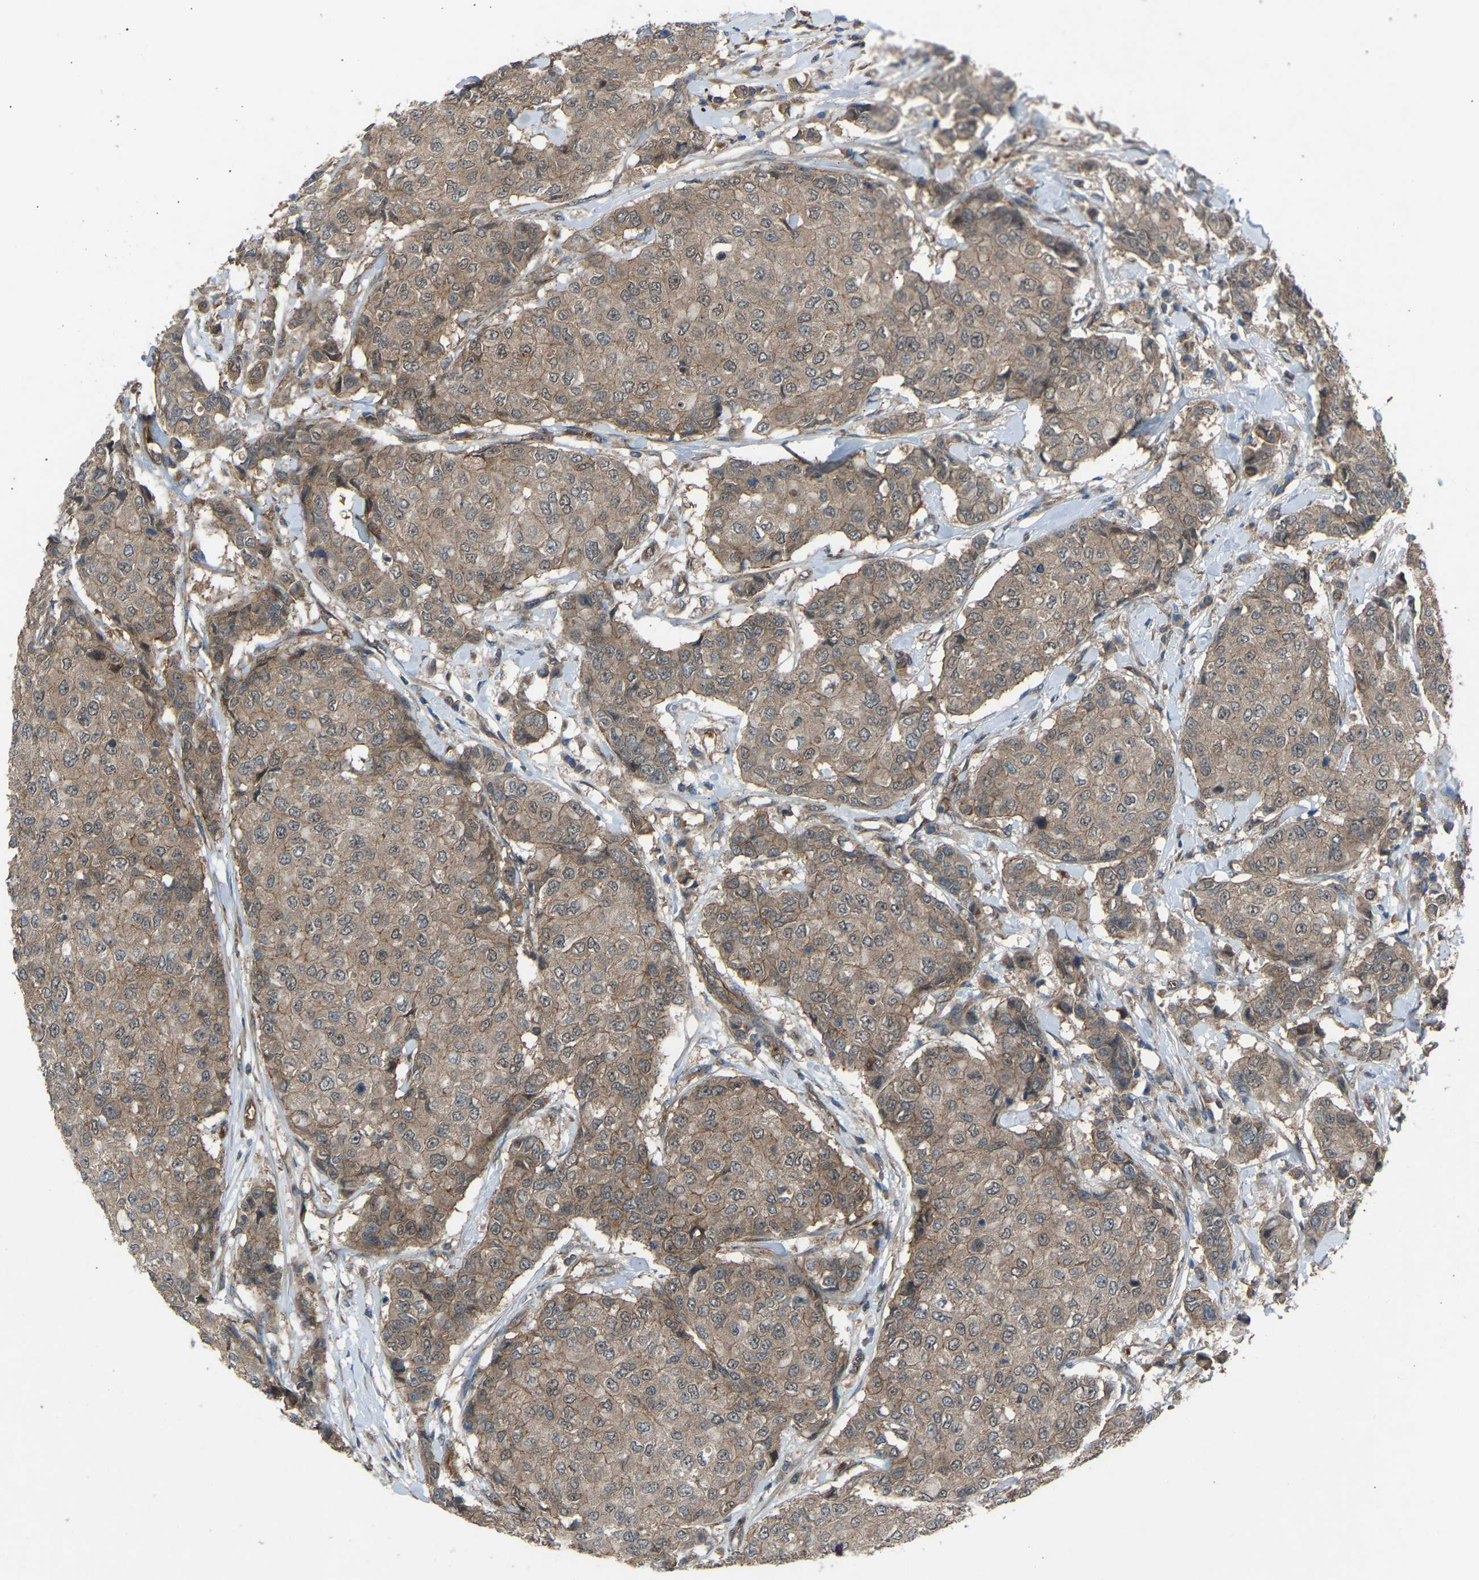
{"staining": {"intensity": "moderate", "quantity": ">75%", "location": "cytoplasmic/membranous"}, "tissue": "breast cancer", "cell_type": "Tumor cells", "image_type": "cancer", "snomed": [{"axis": "morphology", "description": "Duct carcinoma"}, {"axis": "topography", "description": "Breast"}], "caption": "Immunohistochemical staining of intraductal carcinoma (breast) displays medium levels of moderate cytoplasmic/membranous expression in about >75% of tumor cells. The staining is performed using DAB brown chromogen to label protein expression. The nuclei are counter-stained blue using hematoxylin.", "gene": "GAS2L1", "patient": {"sex": "female", "age": 27}}